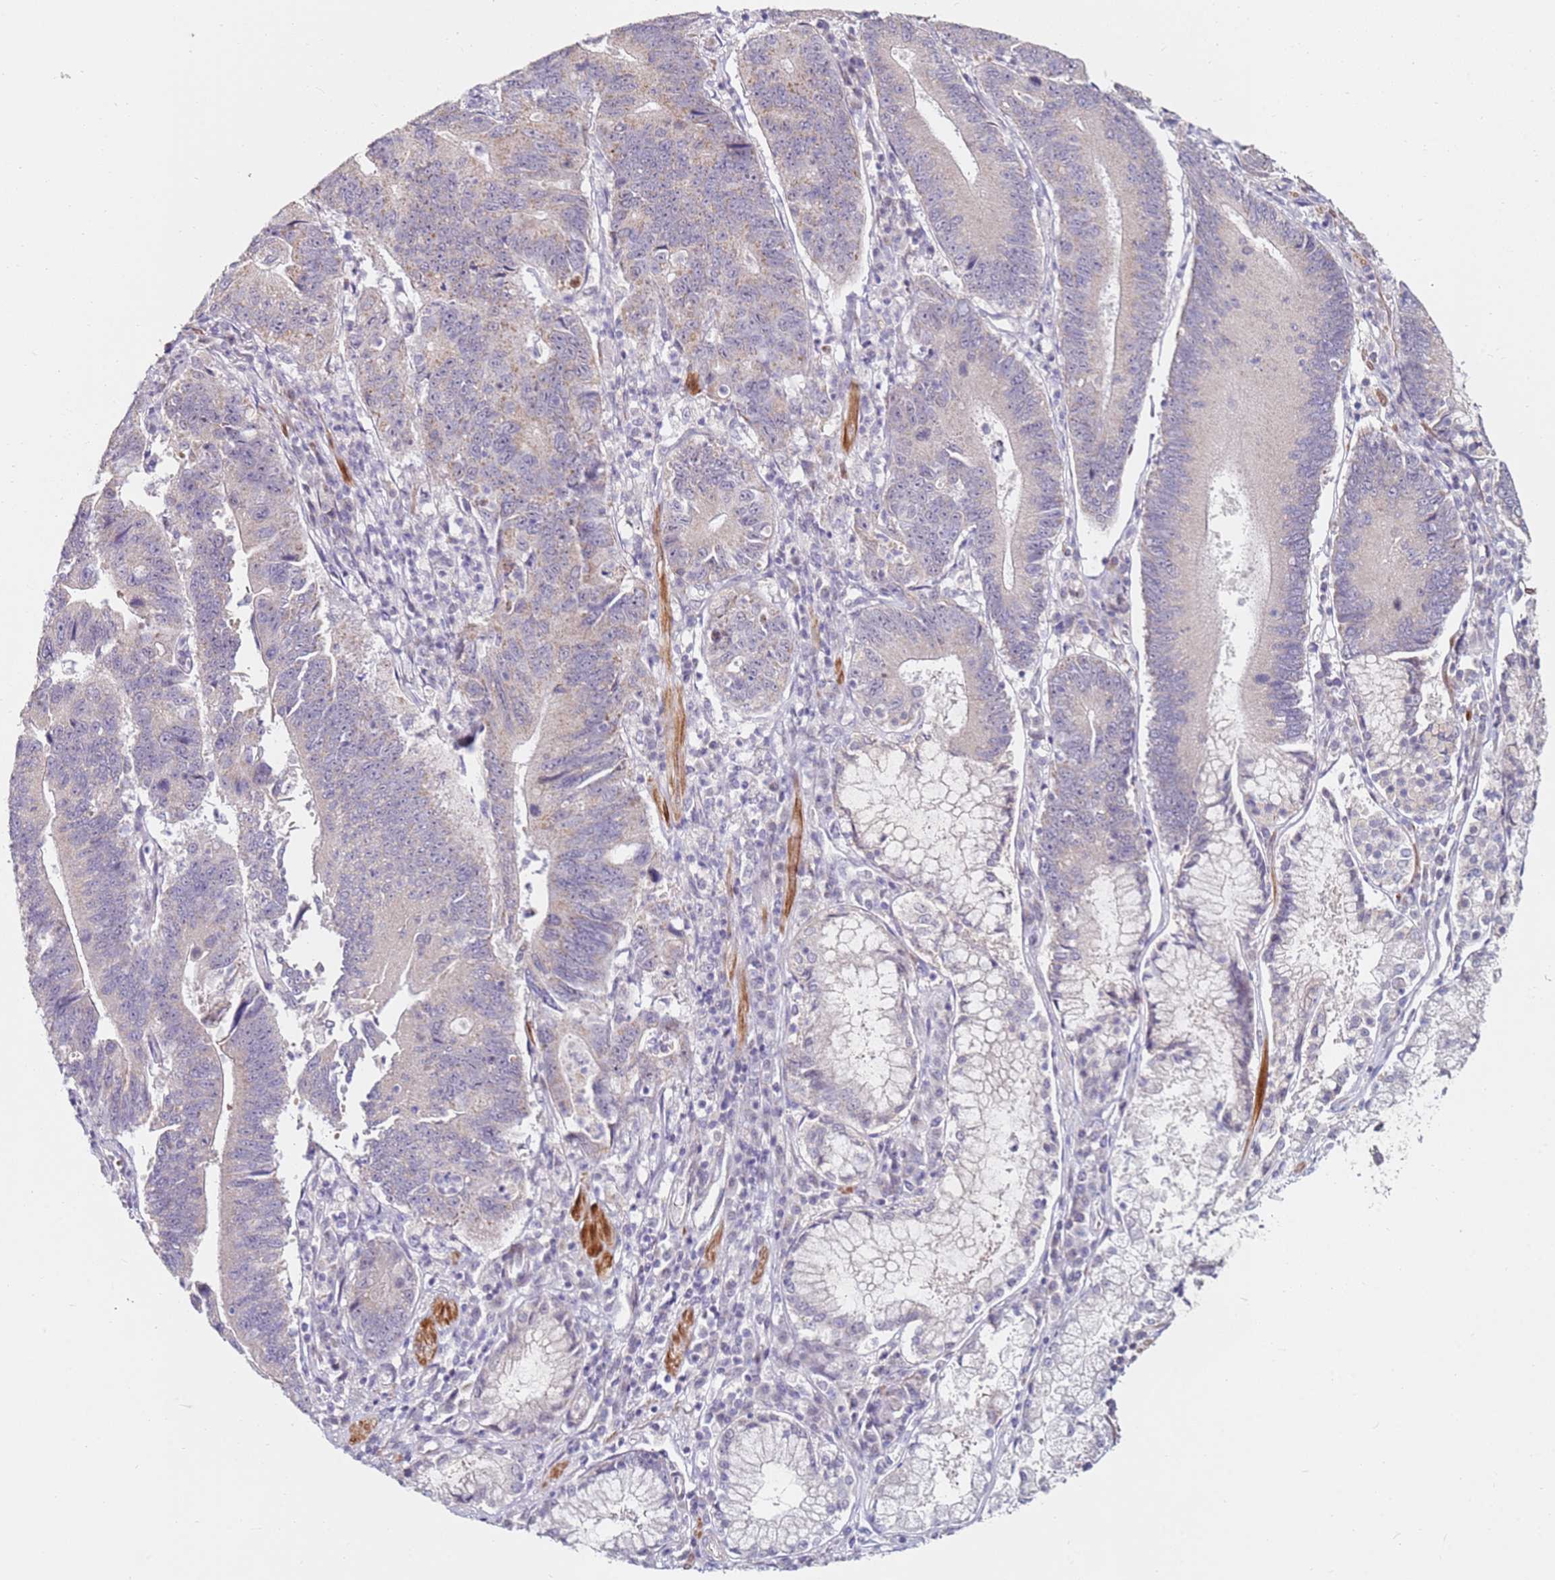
{"staining": {"intensity": "negative", "quantity": "none", "location": "none"}, "tissue": "stomach cancer", "cell_type": "Tumor cells", "image_type": "cancer", "snomed": [{"axis": "morphology", "description": "Adenocarcinoma, NOS"}, {"axis": "topography", "description": "Stomach"}], "caption": "Immunohistochemistry (IHC) photomicrograph of human stomach adenocarcinoma stained for a protein (brown), which reveals no positivity in tumor cells. The staining is performed using DAB (3,3'-diaminobenzidine) brown chromogen with nuclei counter-stained in using hematoxylin.", "gene": "RARS2", "patient": {"sex": "male", "age": 59}}